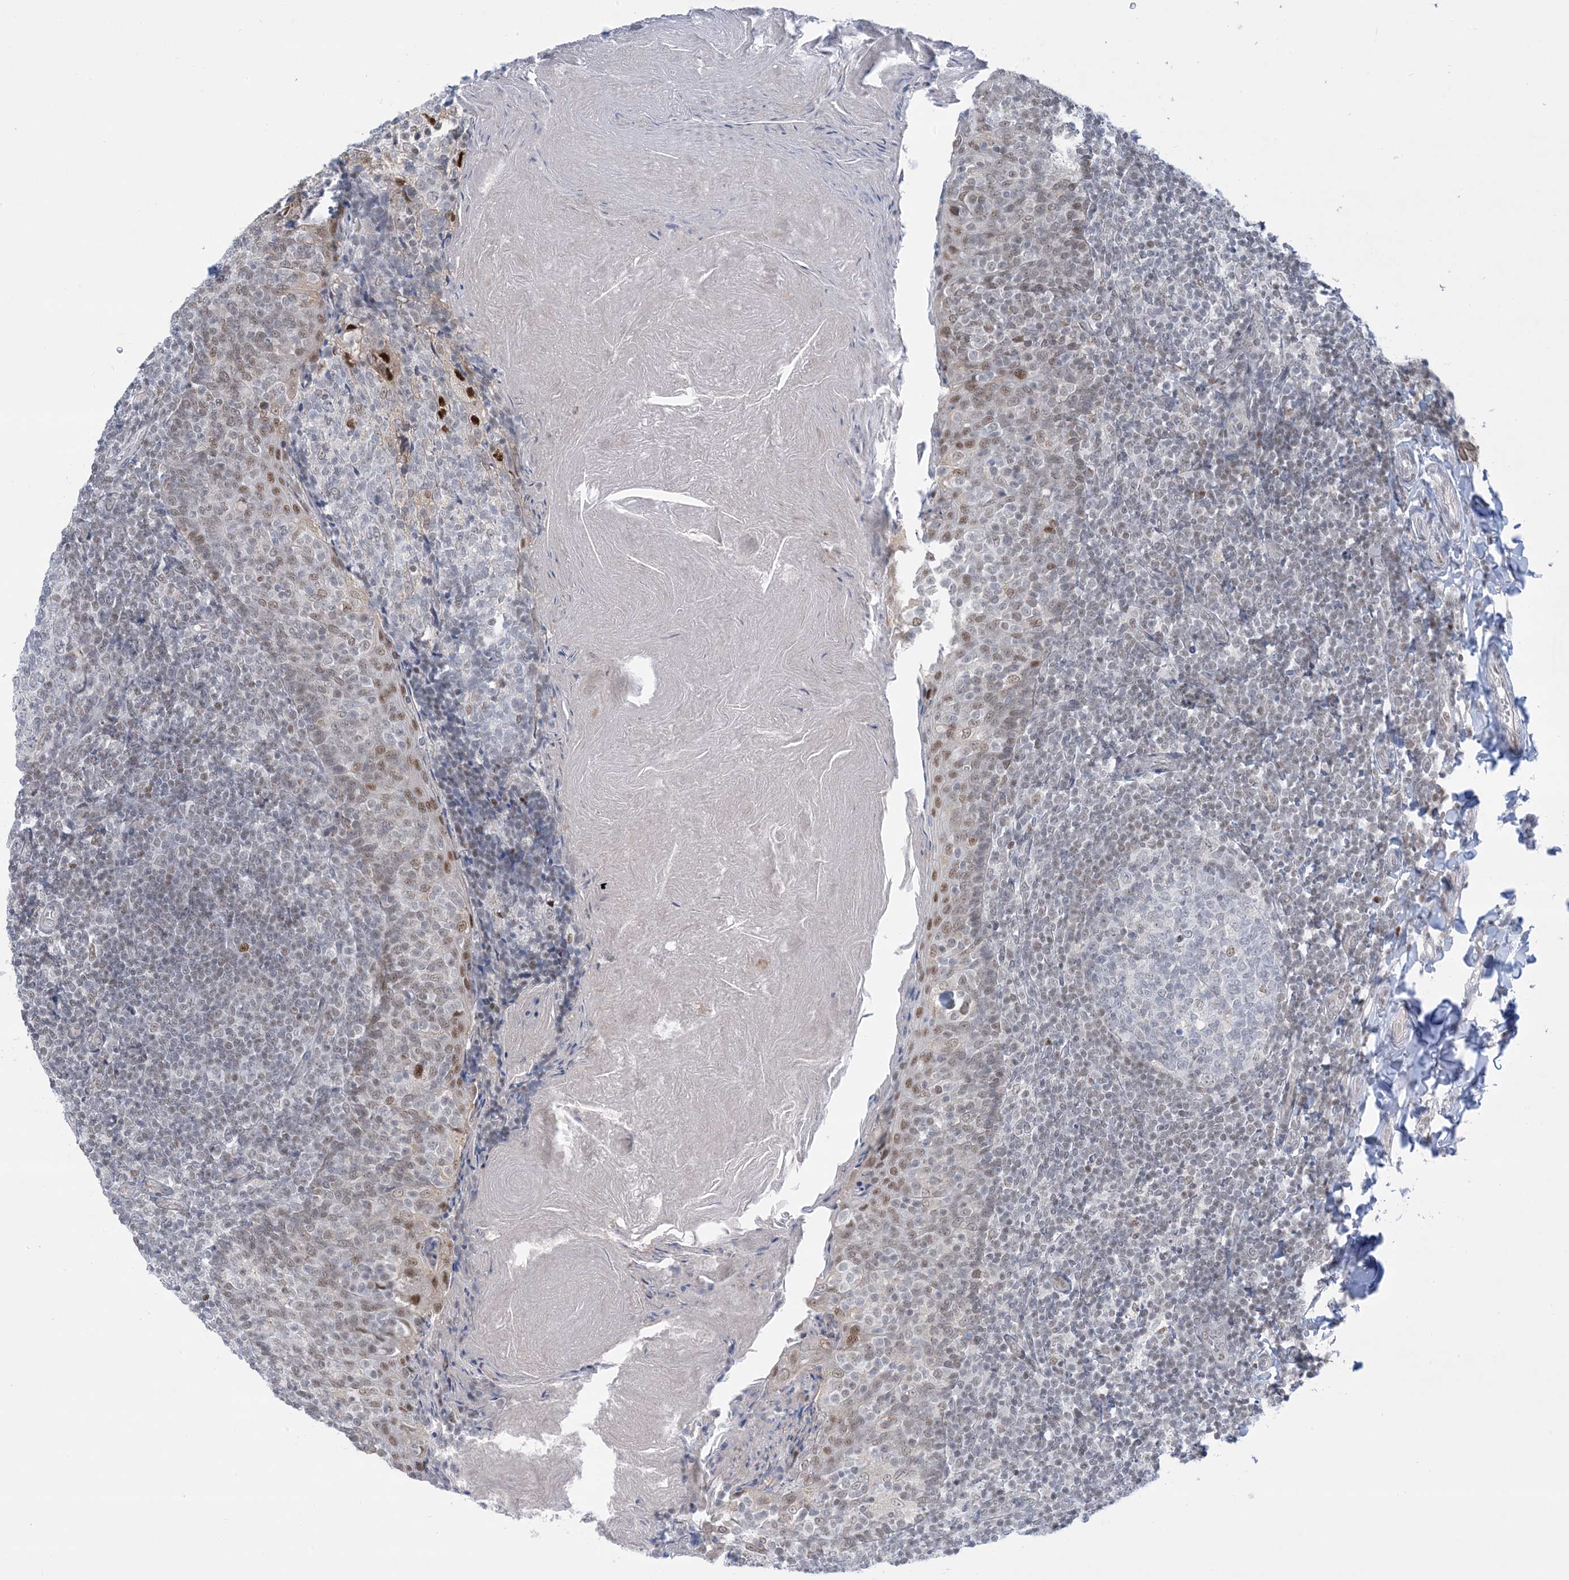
{"staining": {"intensity": "moderate", "quantity": "<25%", "location": "nuclear"}, "tissue": "tonsil", "cell_type": "Germinal center cells", "image_type": "normal", "snomed": [{"axis": "morphology", "description": "Normal tissue, NOS"}, {"axis": "topography", "description": "Tonsil"}], "caption": "Immunohistochemistry micrograph of benign tonsil stained for a protein (brown), which demonstrates low levels of moderate nuclear staining in approximately <25% of germinal center cells.", "gene": "TFPT", "patient": {"sex": "female", "age": 19}}